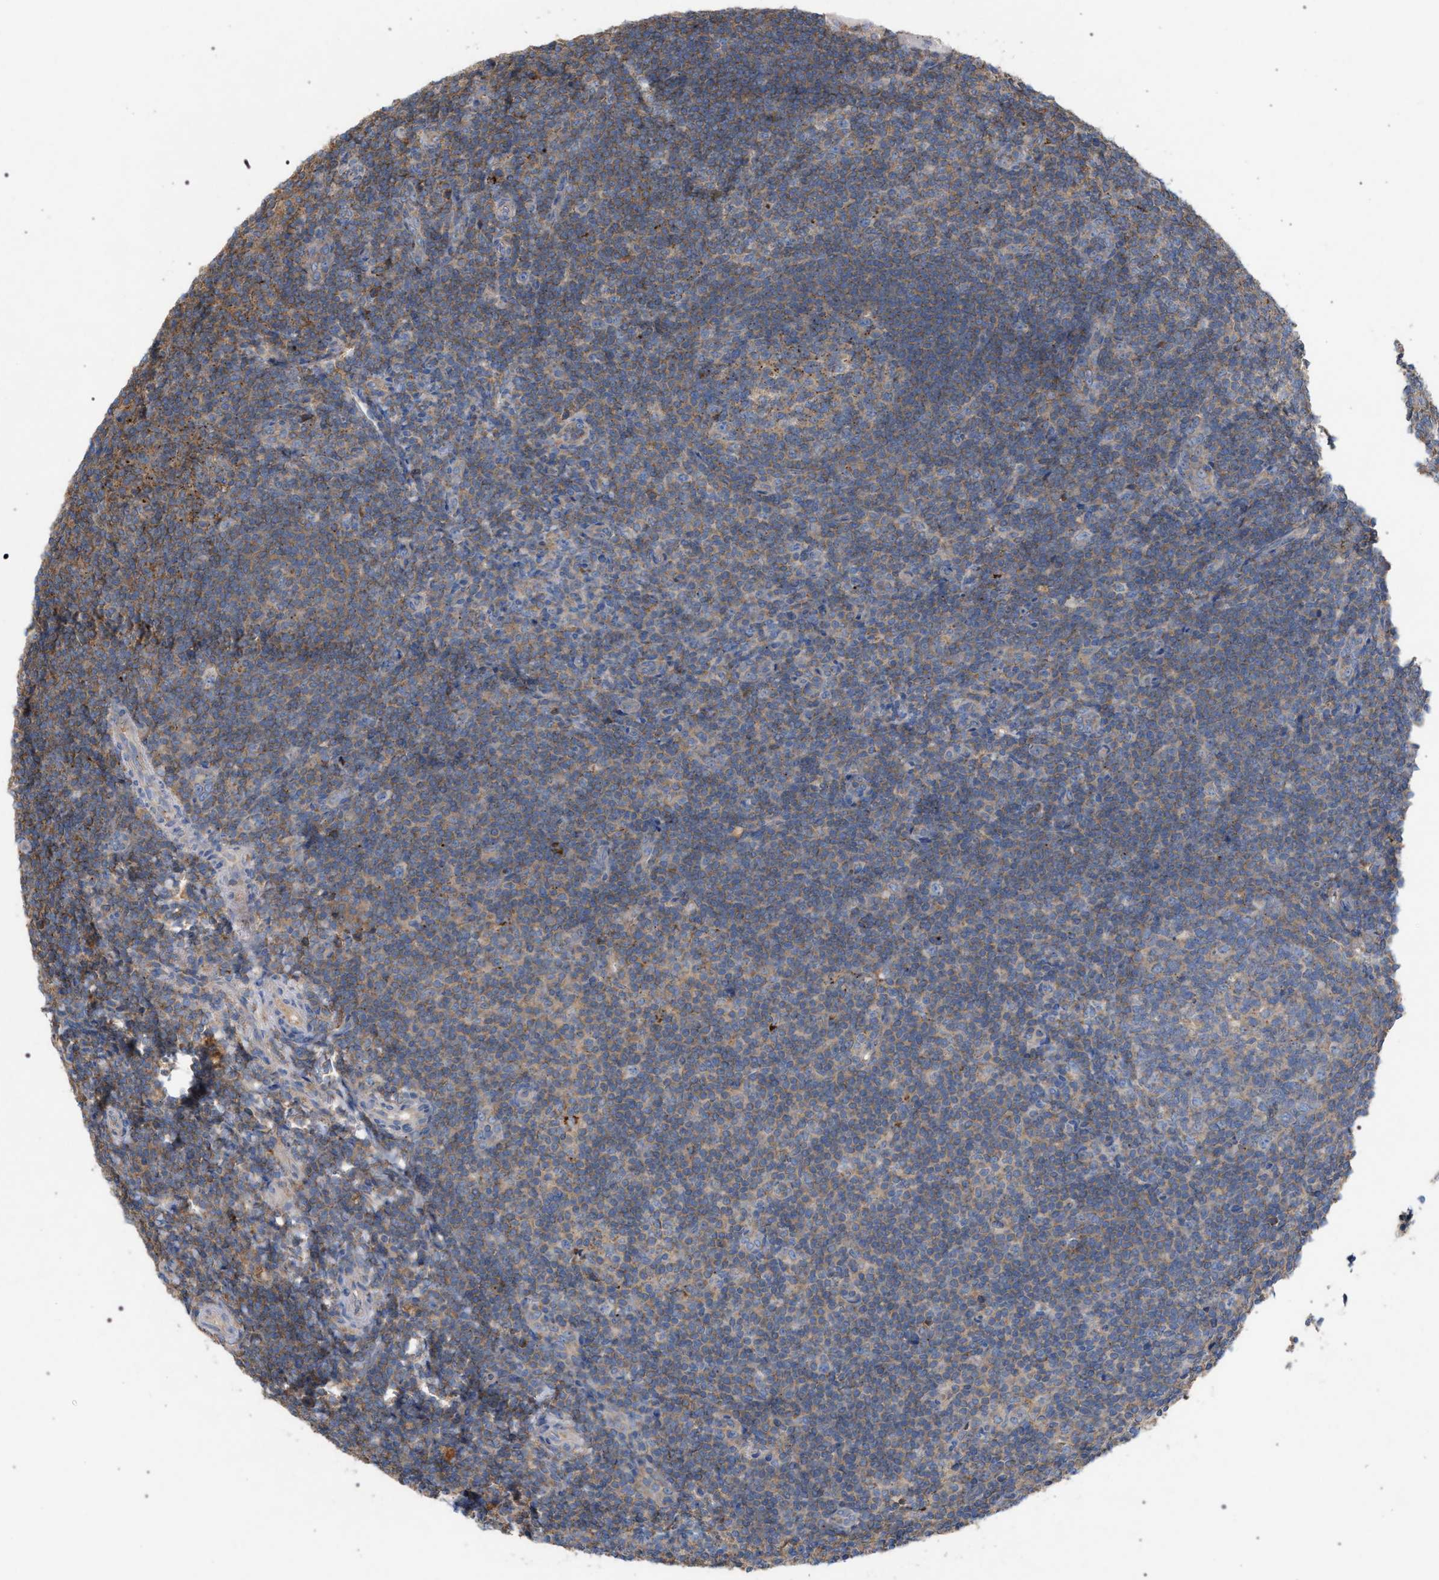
{"staining": {"intensity": "weak", "quantity": ">75%", "location": "cytoplasmic/membranous"}, "tissue": "tonsil", "cell_type": "Germinal center cells", "image_type": "normal", "snomed": [{"axis": "morphology", "description": "Normal tissue, NOS"}, {"axis": "topography", "description": "Tonsil"}], "caption": "This image demonstrates unremarkable tonsil stained with immunohistochemistry to label a protein in brown. The cytoplasmic/membranous of germinal center cells show weak positivity for the protein. Nuclei are counter-stained blue.", "gene": "VPS13A", "patient": {"sex": "male", "age": 37}}